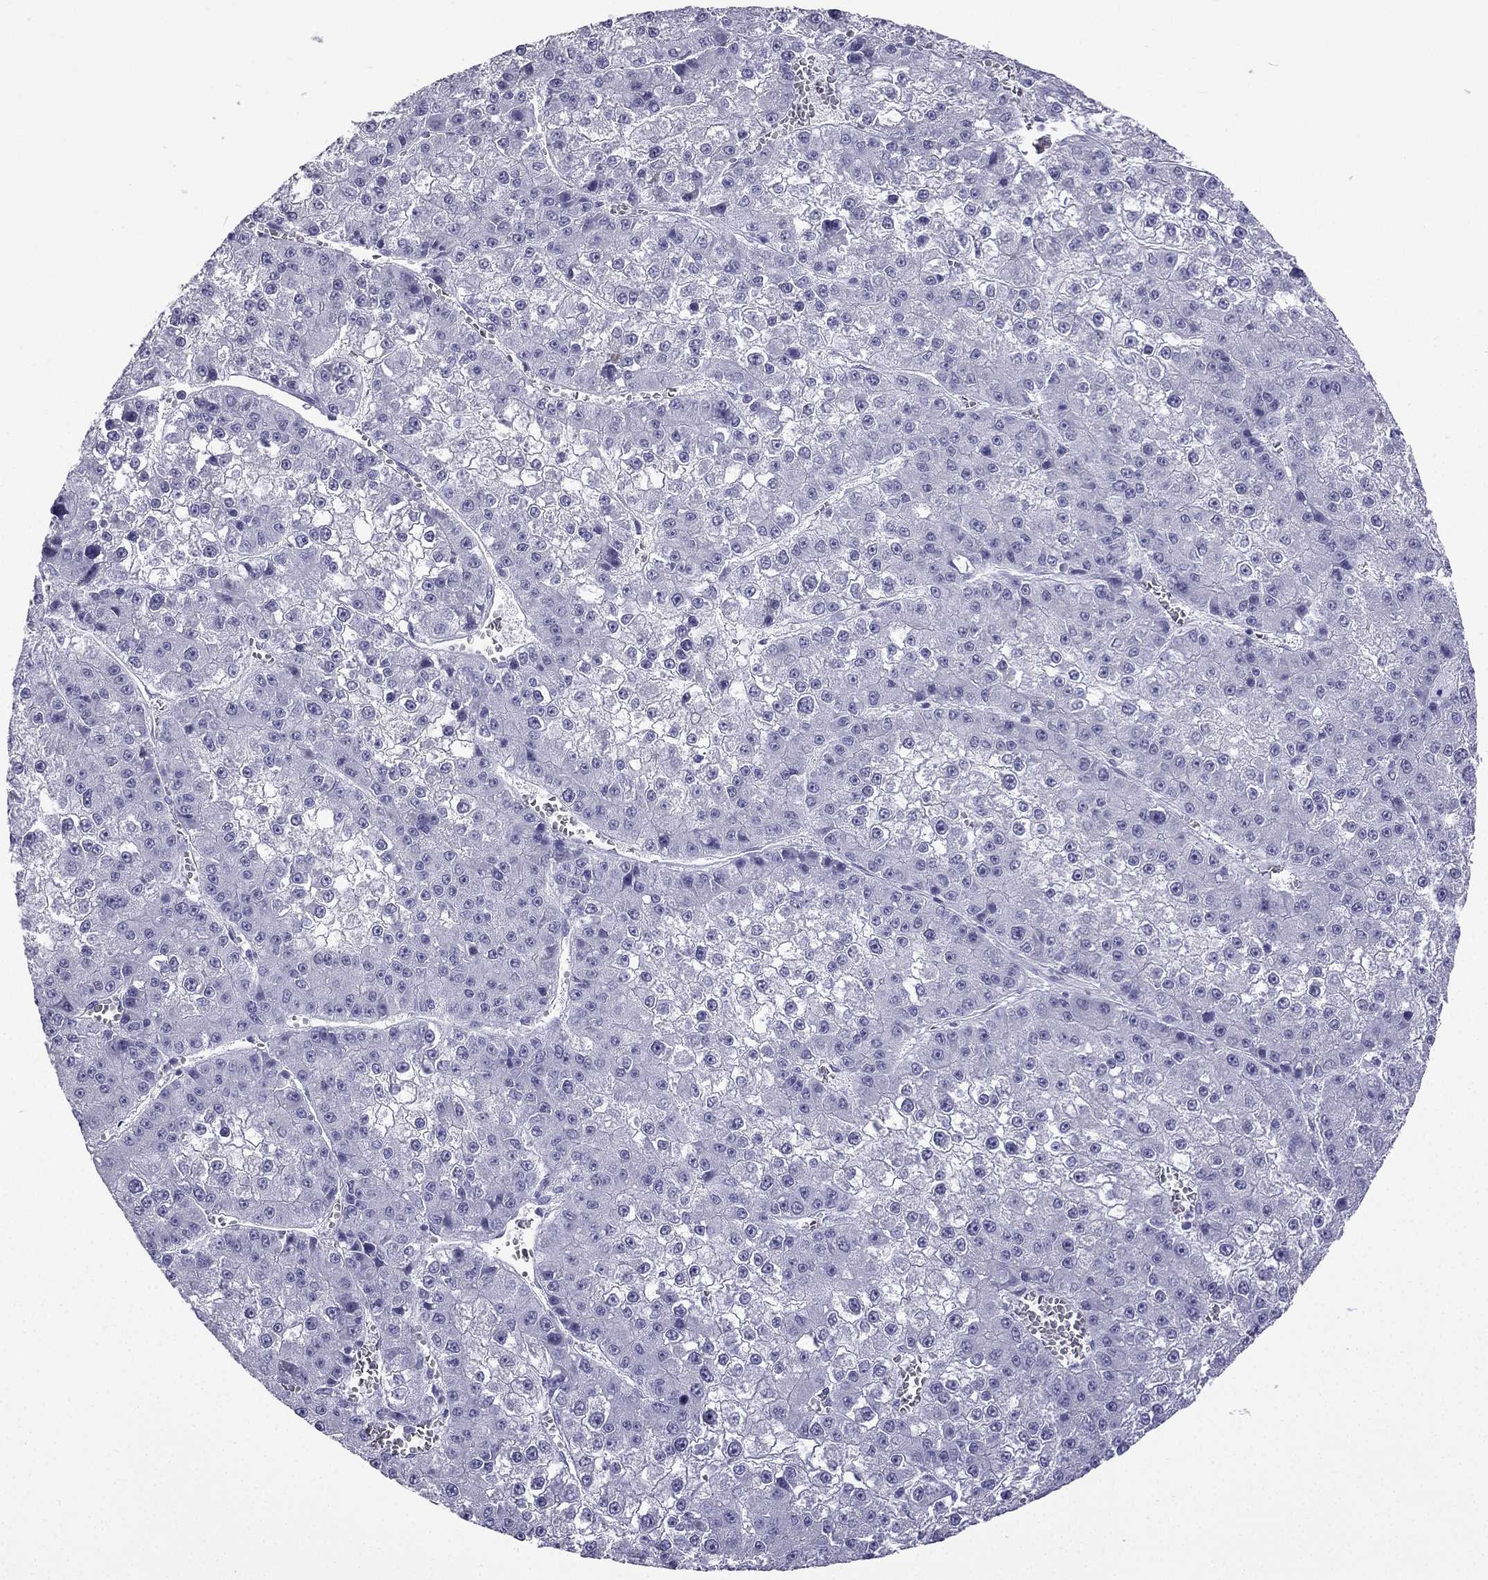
{"staining": {"intensity": "negative", "quantity": "none", "location": "none"}, "tissue": "liver cancer", "cell_type": "Tumor cells", "image_type": "cancer", "snomed": [{"axis": "morphology", "description": "Carcinoma, Hepatocellular, NOS"}, {"axis": "topography", "description": "Liver"}], "caption": "Hepatocellular carcinoma (liver) was stained to show a protein in brown. There is no significant positivity in tumor cells.", "gene": "GJA8", "patient": {"sex": "female", "age": 73}}